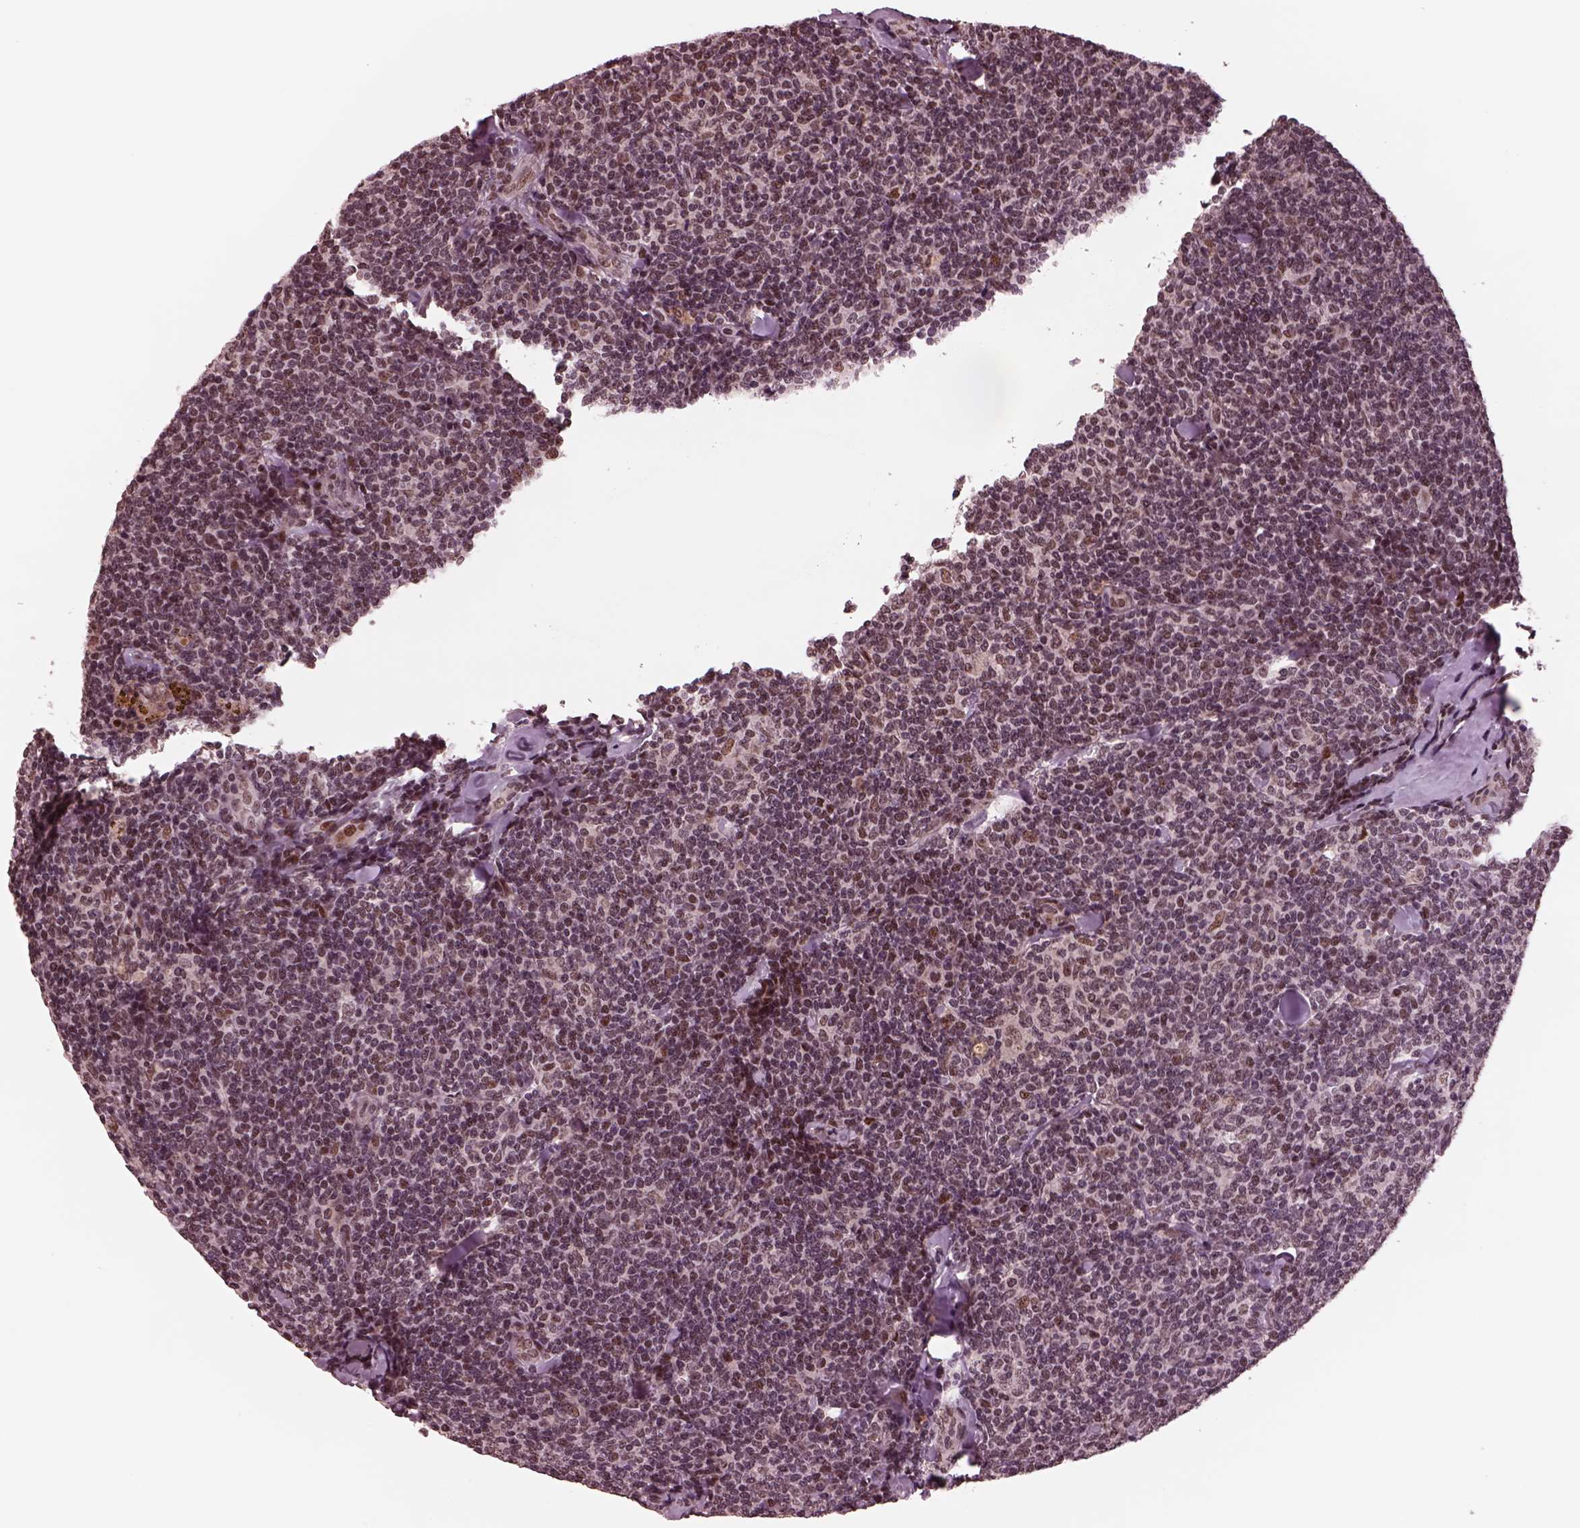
{"staining": {"intensity": "weak", "quantity": "25%-75%", "location": "nuclear"}, "tissue": "lymphoma", "cell_type": "Tumor cells", "image_type": "cancer", "snomed": [{"axis": "morphology", "description": "Malignant lymphoma, non-Hodgkin's type, Low grade"}, {"axis": "topography", "description": "Lymph node"}], "caption": "DAB (3,3'-diaminobenzidine) immunohistochemical staining of lymphoma shows weak nuclear protein expression in approximately 25%-75% of tumor cells.", "gene": "NAP1L5", "patient": {"sex": "female", "age": 56}}